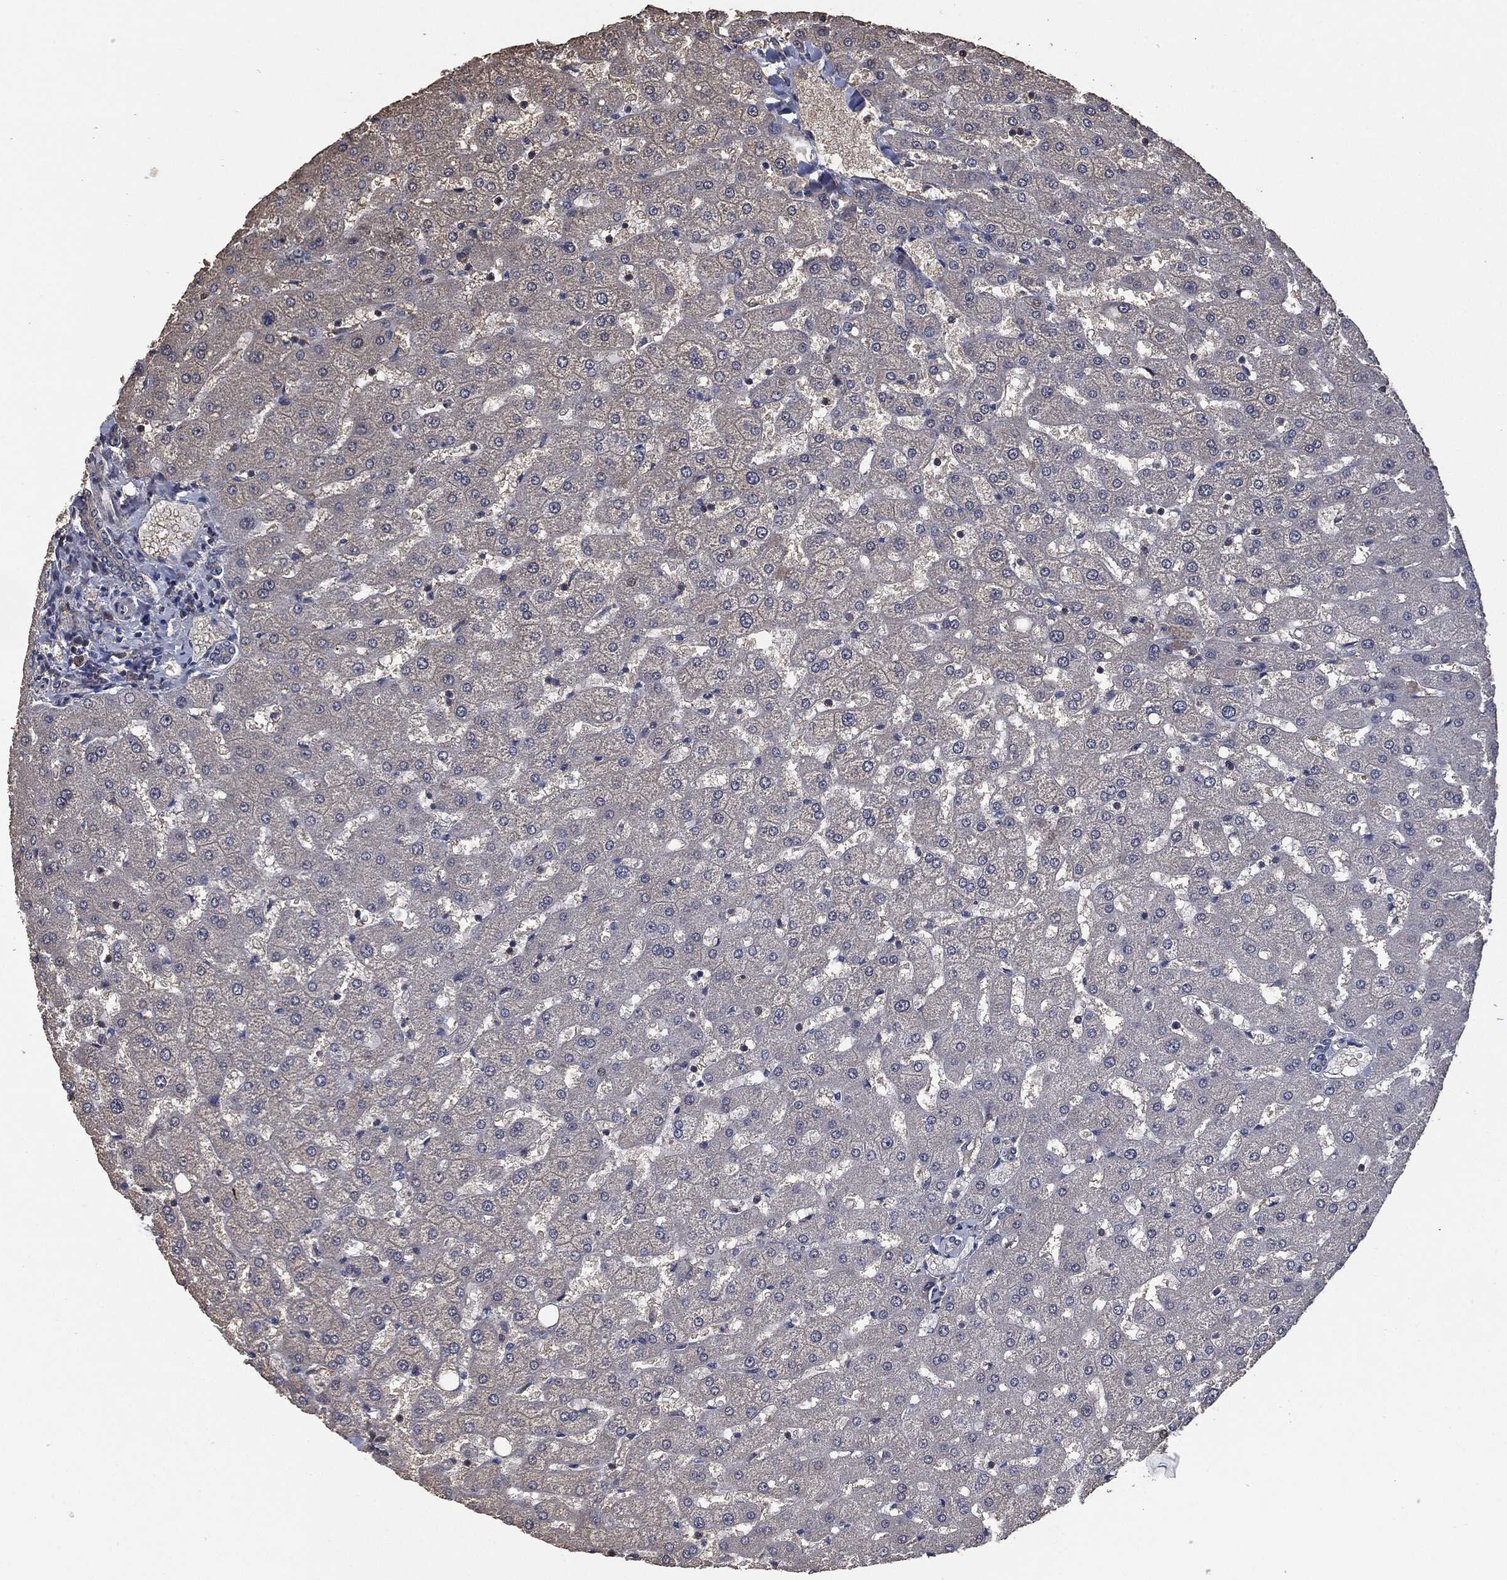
{"staining": {"intensity": "negative", "quantity": "none", "location": "none"}, "tissue": "liver", "cell_type": "Cholangiocytes", "image_type": "normal", "snomed": [{"axis": "morphology", "description": "Normal tissue, NOS"}, {"axis": "topography", "description": "Liver"}], "caption": "Liver stained for a protein using IHC reveals no positivity cholangiocytes.", "gene": "MSLN", "patient": {"sex": "female", "age": 50}}